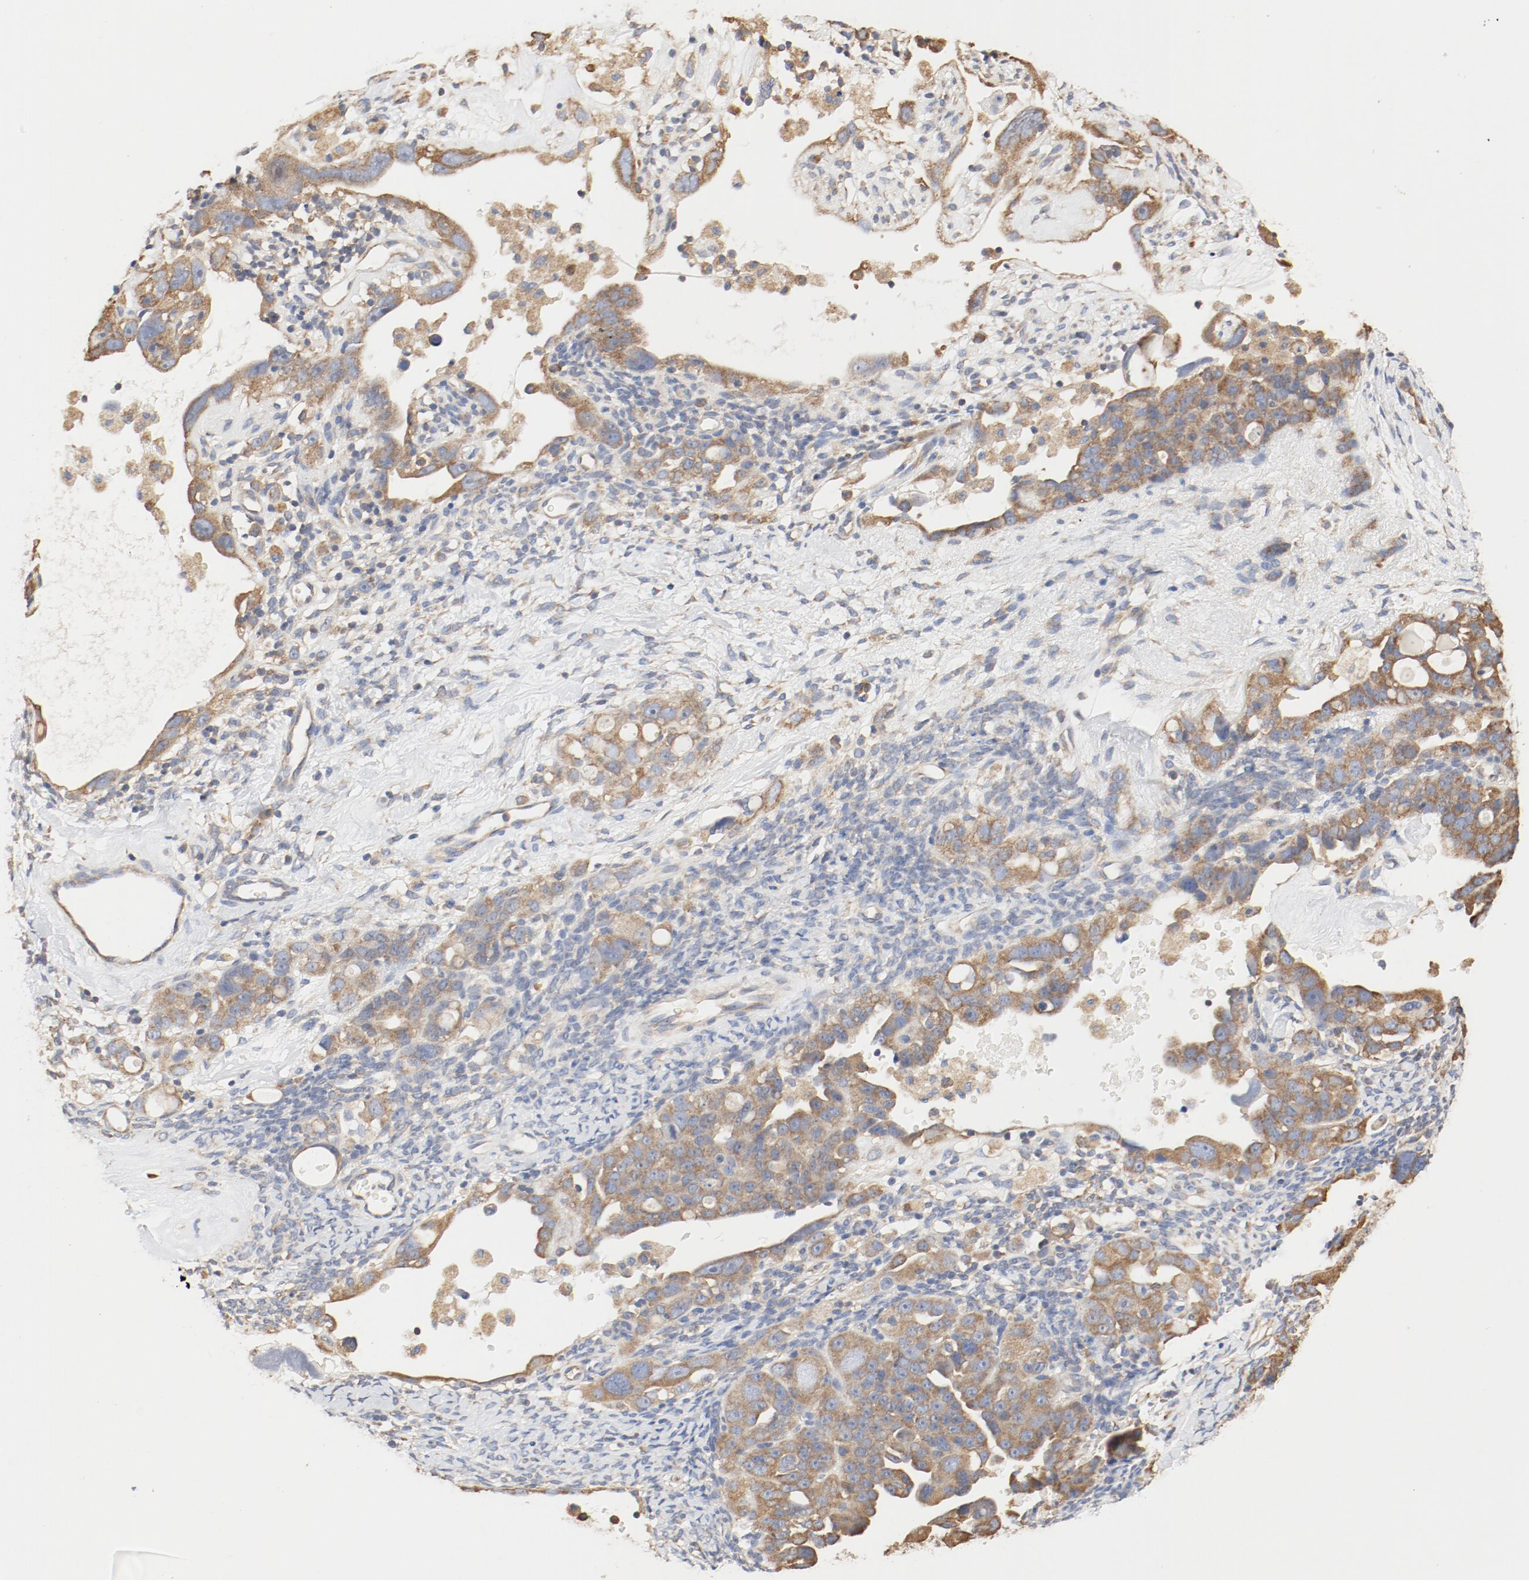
{"staining": {"intensity": "moderate", "quantity": ">75%", "location": "cytoplasmic/membranous"}, "tissue": "ovarian cancer", "cell_type": "Tumor cells", "image_type": "cancer", "snomed": [{"axis": "morphology", "description": "Cystadenocarcinoma, serous, NOS"}, {"axis": "topography", "description": "Ovary"}], "caption": "The immunohistochemical stain labels moderate cytoplasmic/membranous expression in tumor cells of ovarian serous cystadenocarcinoma tissue.", "gene": "RPS6", "patient": {"sex": "female", "age": 66}}